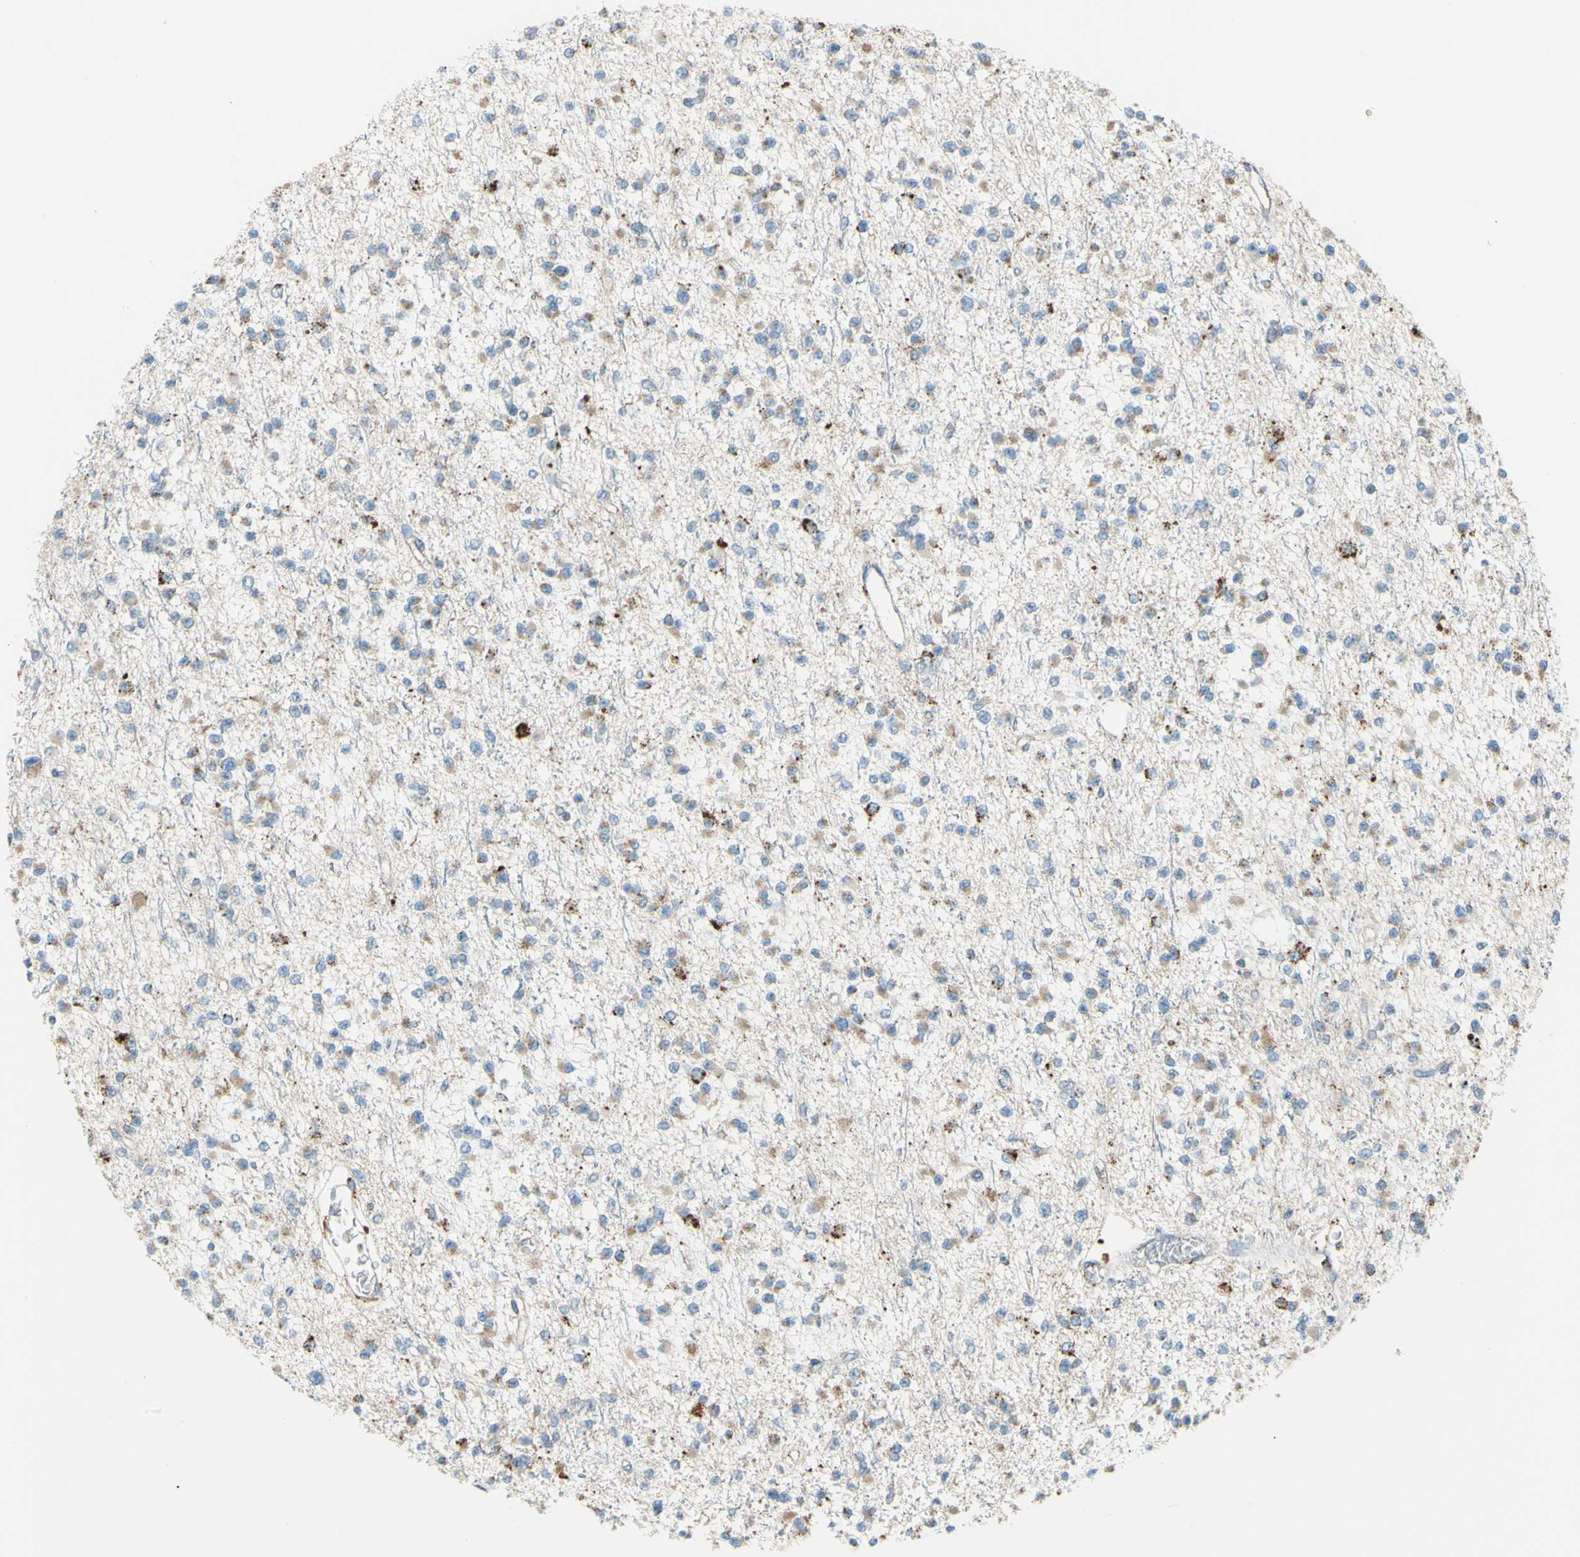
{"staining": {"intensity": "weak", "quantity": ">75%", "location": "cytoplasmic/membranous"}, "tissue": "glioma", "cell_type": "Tumor cells", "image_type": "cancer", "snomed": [{"axis": "morphology", "description": "Glioma, malignant, Low grade"}, {"axis": "topography", "description": "Brain"}], "caption": "Immunohistochemical staining of glioma shows weak cytoplasmic/membranous protein positivity in approximately >75% of tumor cells.", "gene": "CTSD", "patient": {"sex": "female", "age": 22}}